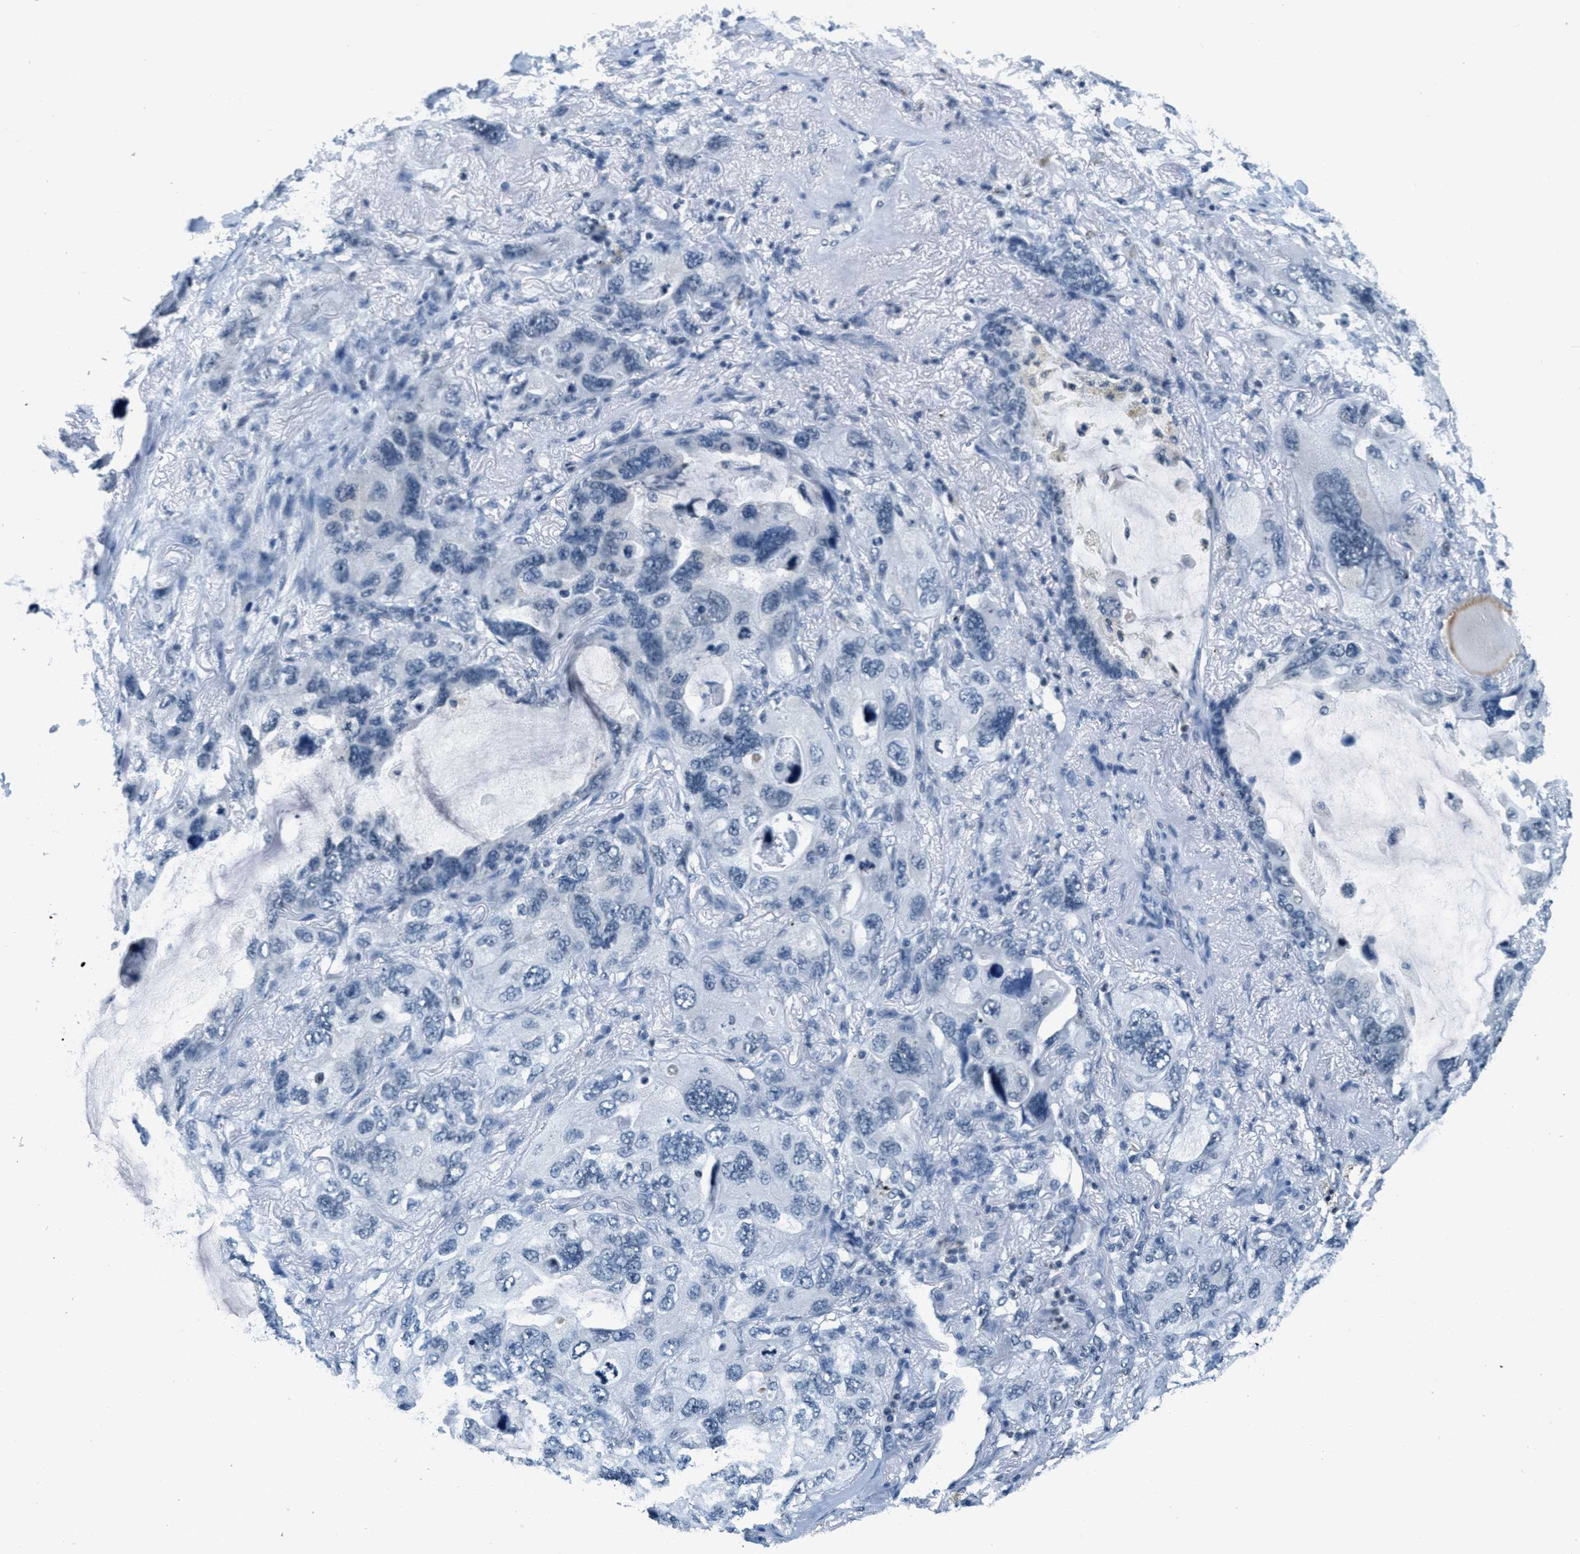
{"staining": {"intensity": "negative", "quantity": "none", "location": "none"}, "tissue": "lung cancer", "cell_type": "Tumor cells", "image_type": "cancer", "snomed": [{"axis": "morphology", "description": "Squamous cell carcinoma, NOS"}, {"axis": "topography", "description": "Lung"}], "caption": "This is an immunohistochemistry (IHC) histopathology image of lung cancer (squamous cell carcinoma). There is no expression in tumor cells.", "gene": "CA4", "patient": {"sex": "female", "age": 73}}